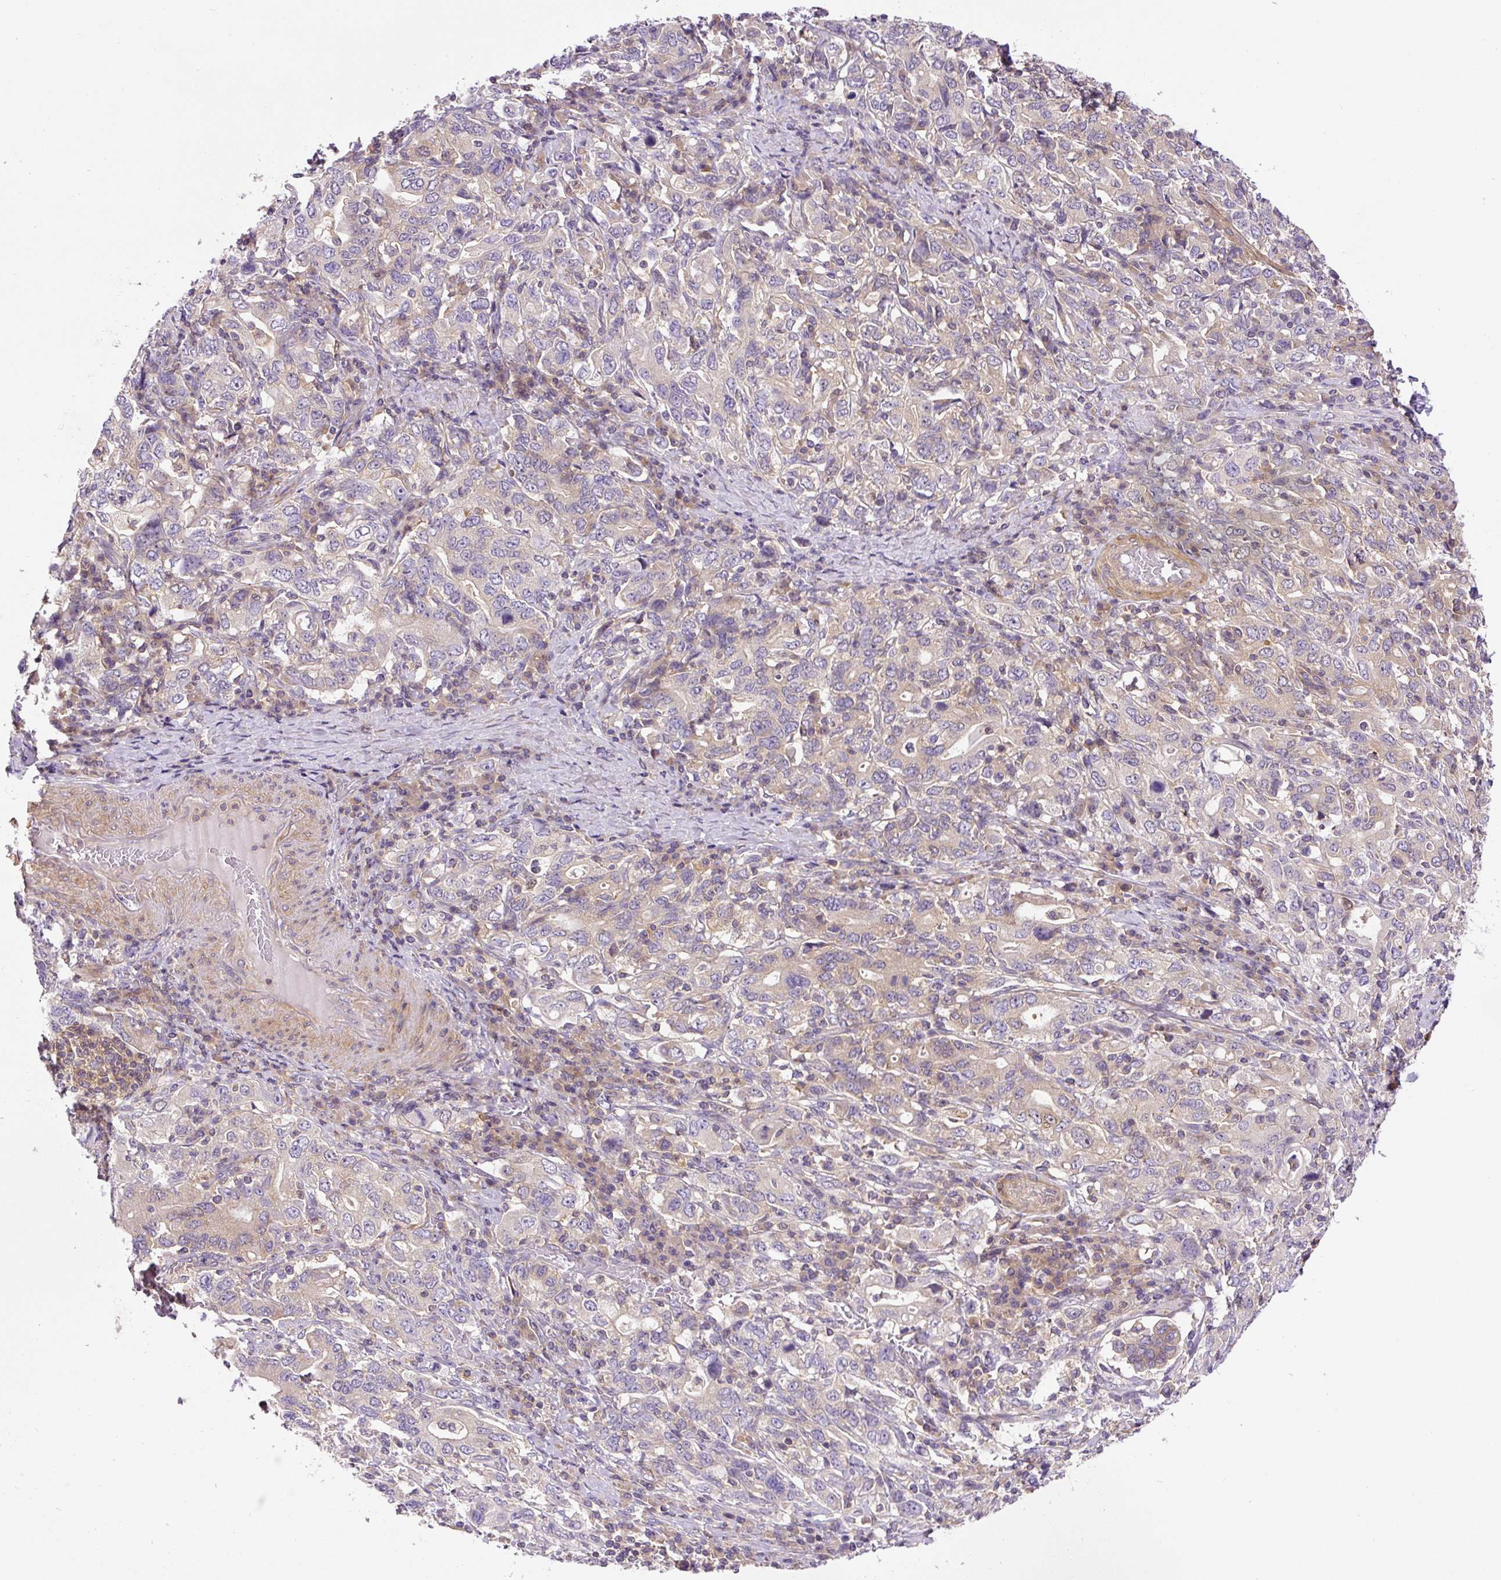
{"staining": {"intensity": "negative", "quantity": "none", "location": "none"}, "tissue": "stomach cancer", "cell_type": "Tumor cells", "image_type": "cancer", "snomed": [{"axis": "morphology", "description": "Adenocarcinoma, NOS"}, {"axis": "topography", "description": "Stomach, upper"}, {"axis": "topography", "description": "Stomach"}], "caption": "IHC photomicrograph of stomach adenocarcinoma stained for a protein (brown), which exhibits no positivity in tumor cells. Brightfield microscopy of immunohistochemistry stained with DAB (3,3'-diaminobenzidine) (brown) and hematoxylin (blue), captured at high magnification.", "gene": "CCDC28A", "patient": {"sex": "male", "age": 62}}